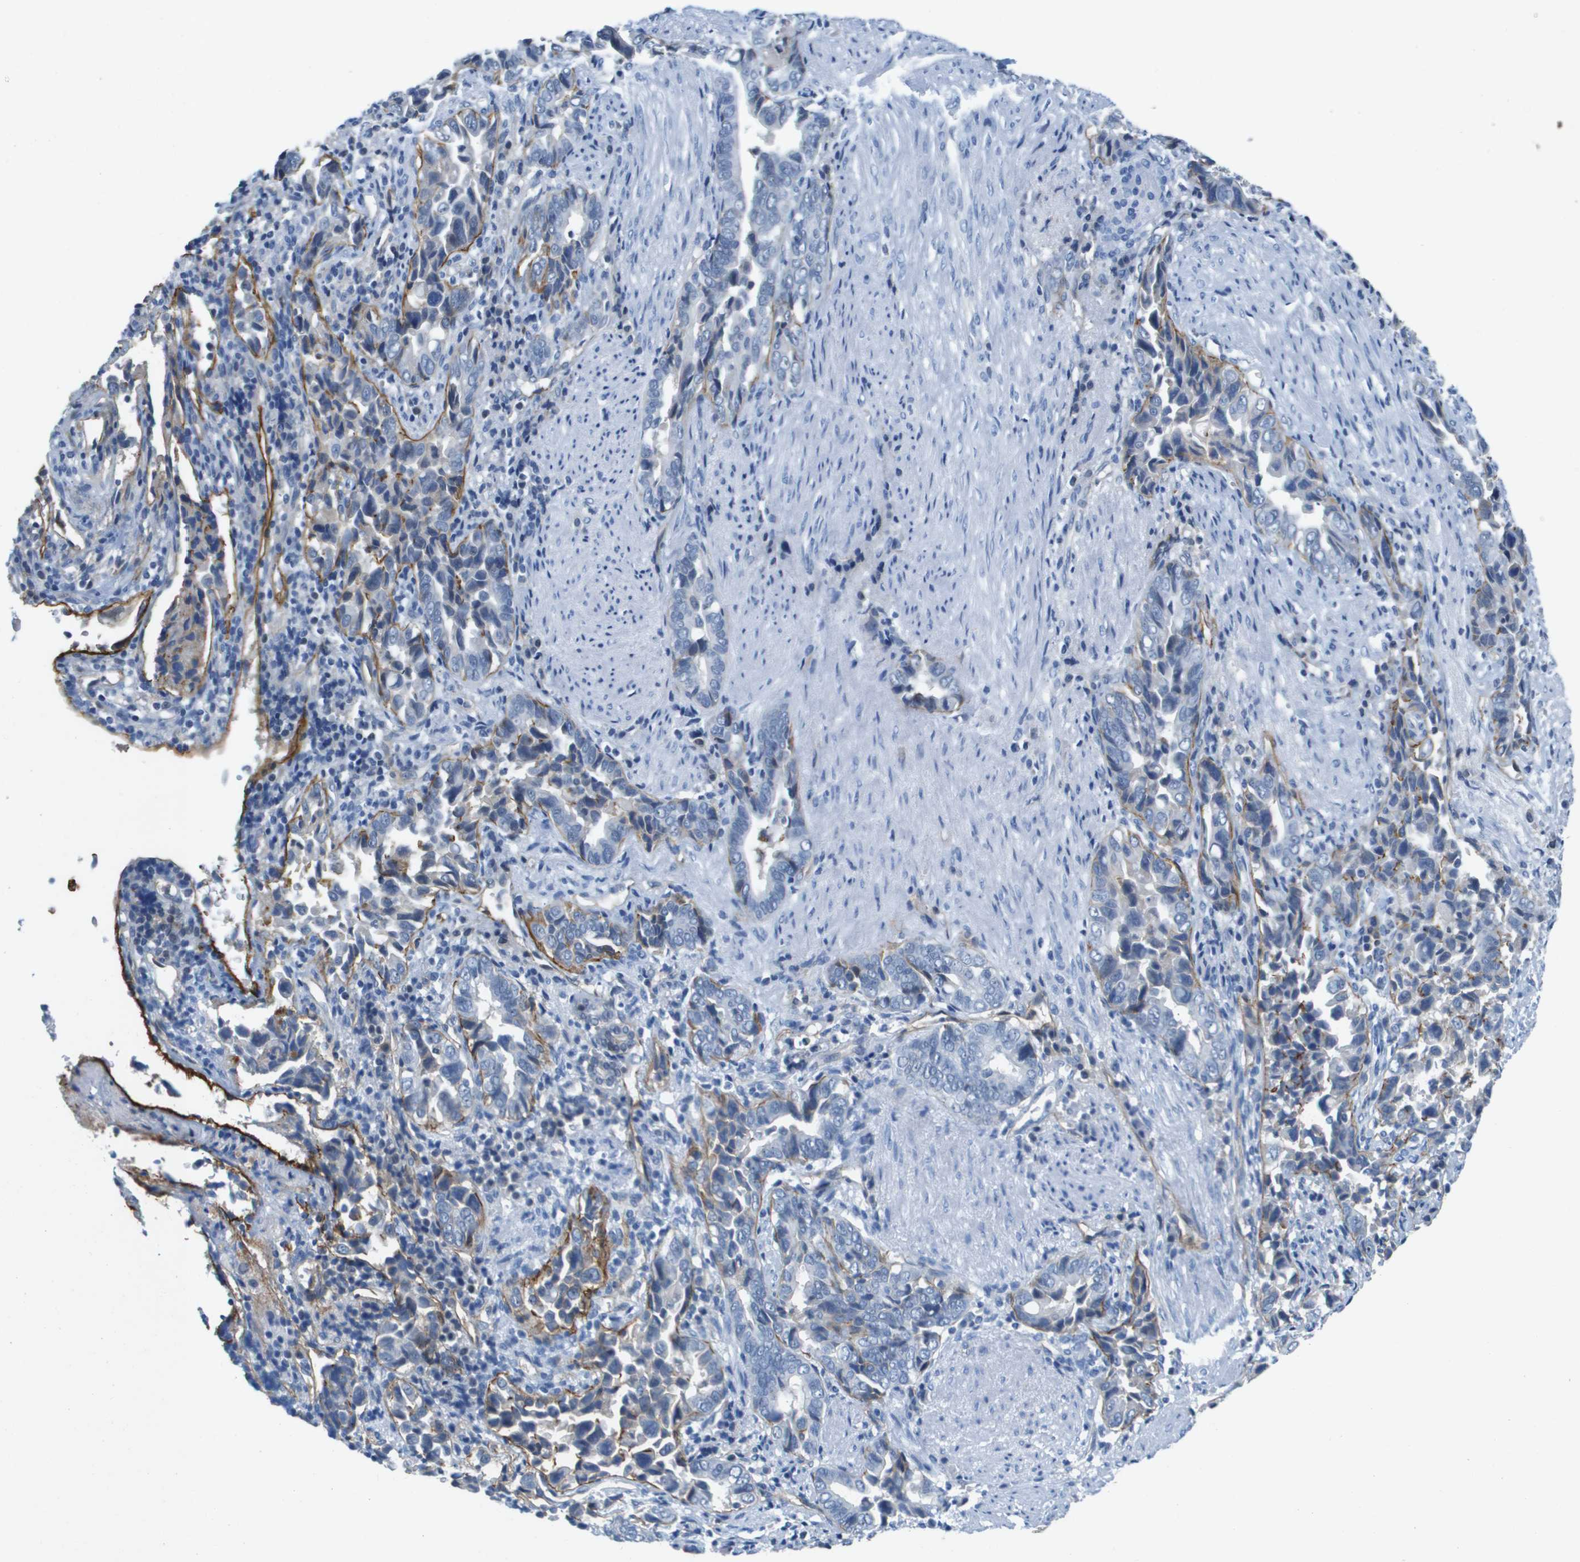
{"staining": {"intensity": "moderate", "quantity": "<25%", "location": "cytoplasmic/membranous"}, "tissue": "liver cancer", "cell_type": "Tumor cells", "image_type": "cancer", "snomed": [{"axis": "morphology", "description": "Cholangiocarcinoma"}, {"axis": "topography", "description": "Liver"}], "caption": "A brown stain shows moderate cytoplasmic/membranous positivity of a protein in human liver cancer tumor cells. The protein of interest is stained brown, and the nuclei are stained in blue (DAB (3,3'-diaminobenzidine) IHC with brightfield microscopy, high magnification).", "gene": "ITGA6", "patient": {"sex": "female", "age": 79}}